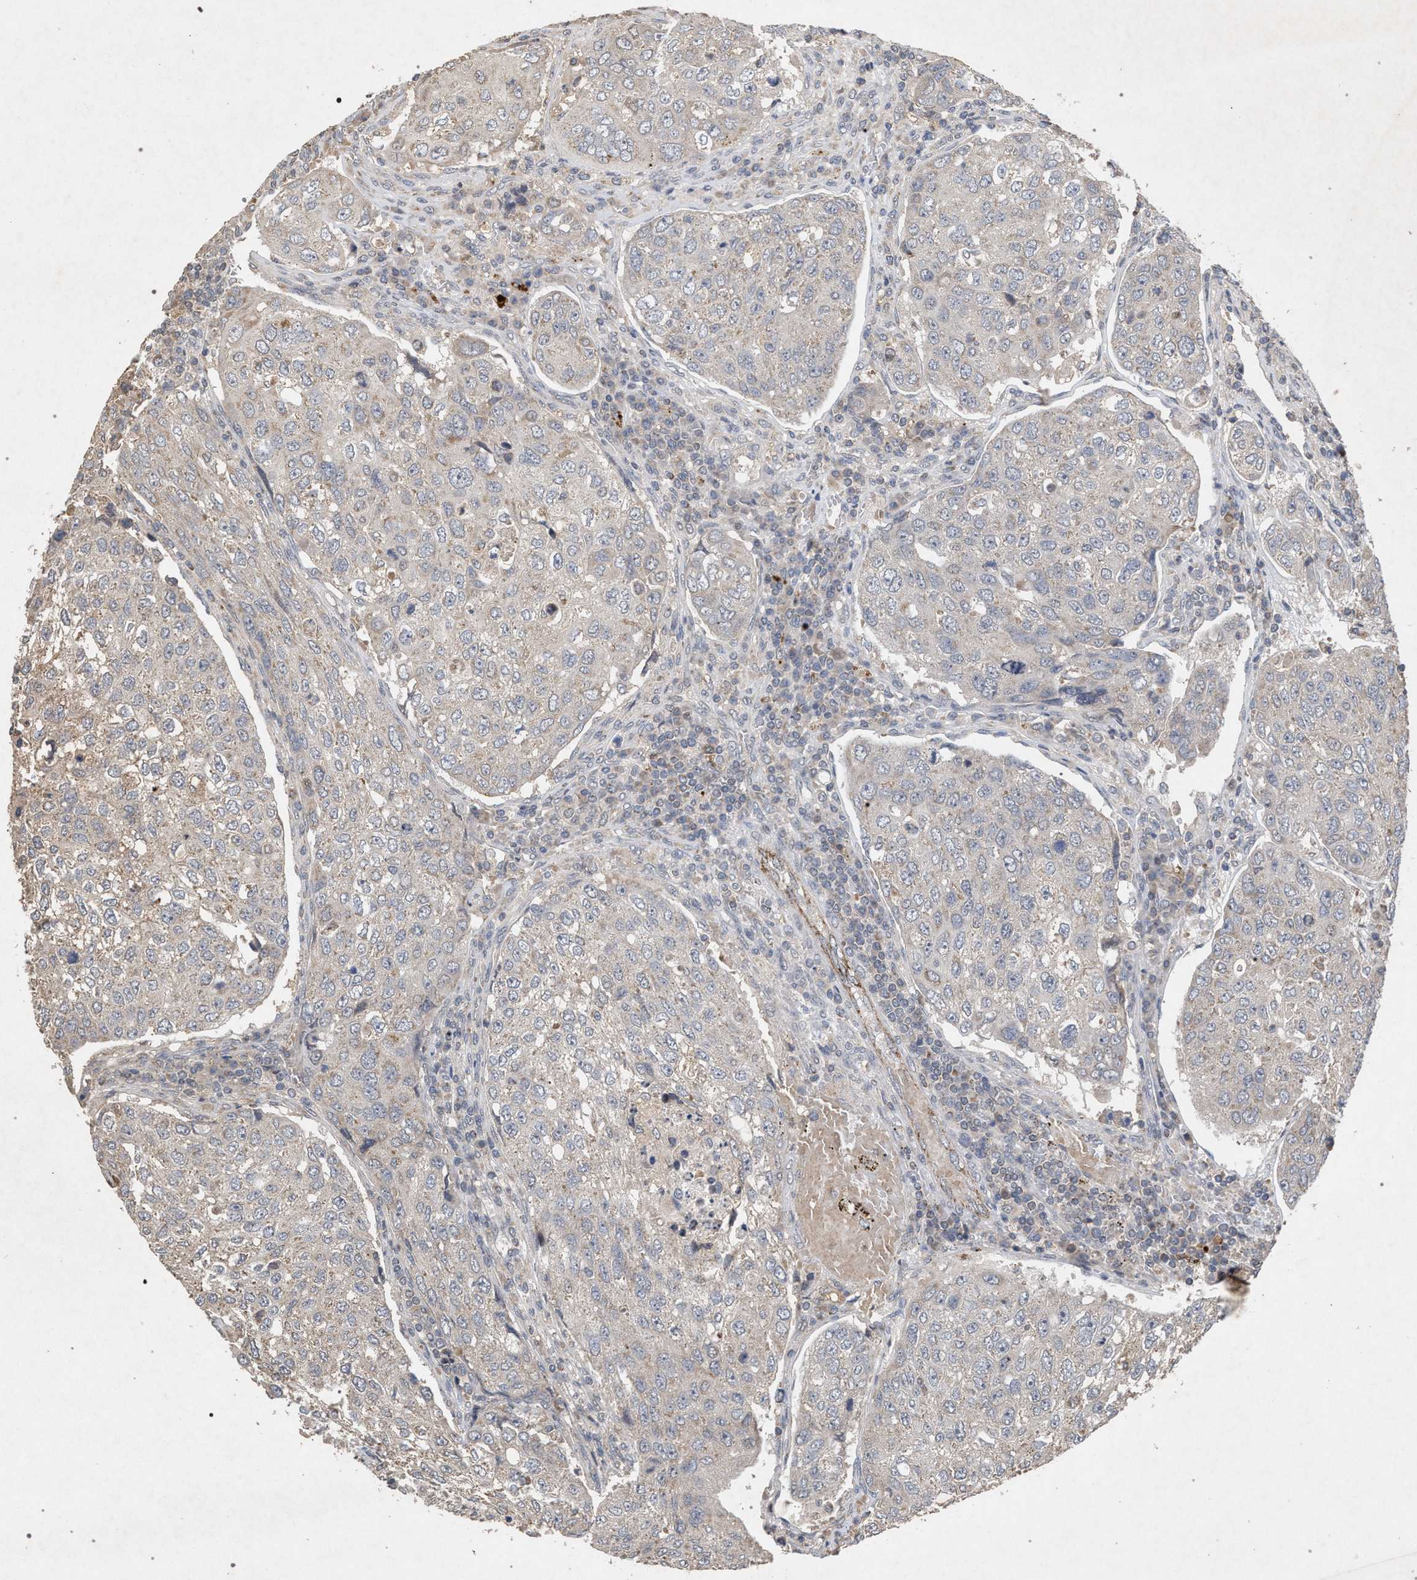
{"staining": {"intensity": "weak", "quantity": "<25%", "location": "cytoplasmic/membranous"}, "tissue": "urothelial cancer", "cell_type": "Tumor cells", "image_type": "cancer", "snomed": [{"axis": "morphology", "description": "Urothelial carcinoma, High grade"}, {"axis": "topography", "description": "Lymph node"}, {"axis": "topography", "description": "Urinary bladder"}], "caption": "A micrograph of high-grade urothelial carcinoma stained for a protein demonstrates no brown staining in tumor cells.", "gene": "PKD2L1", "patient": {"sex": "male", "age": 51}}